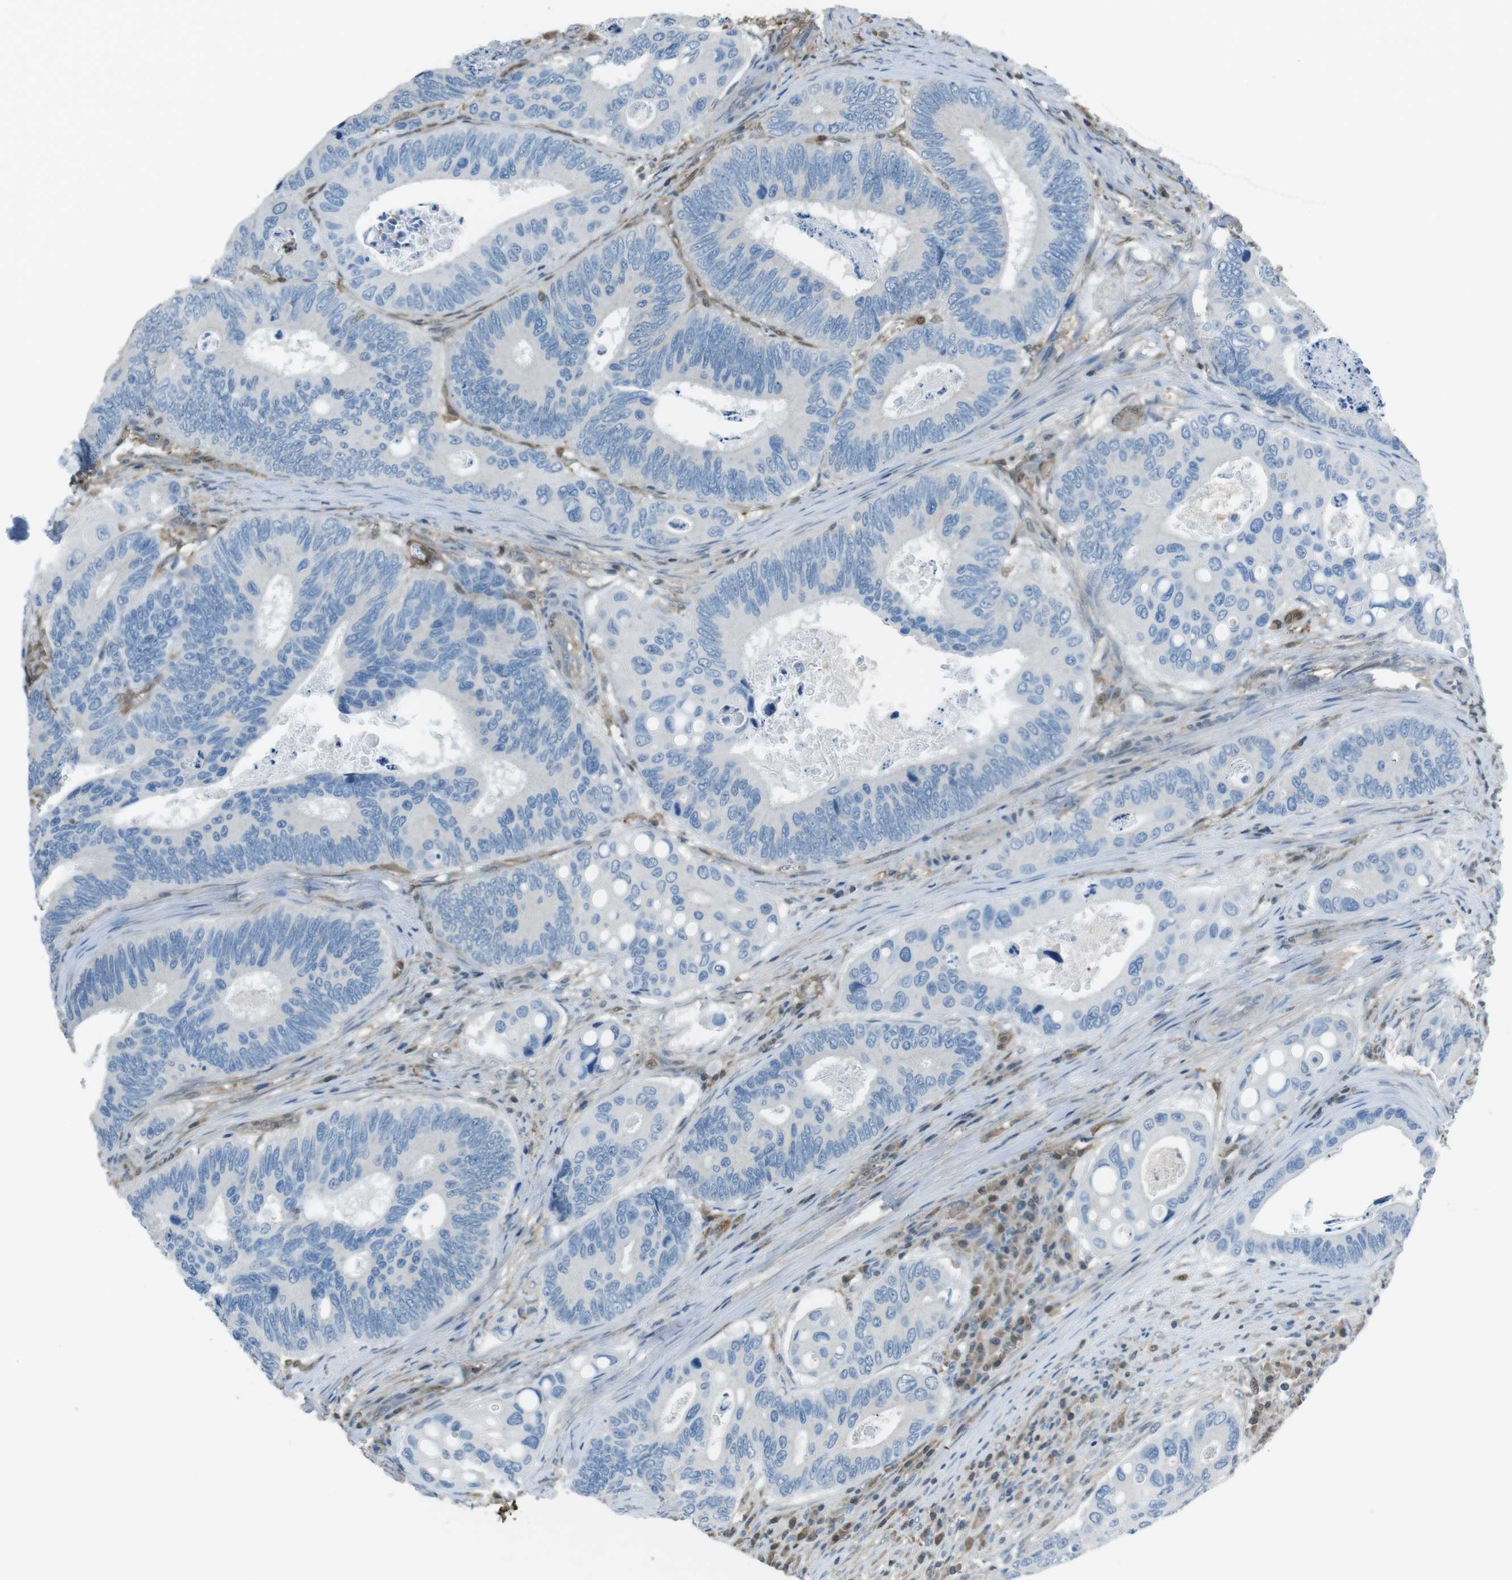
{"staining": {"intensity": "negative", "quantity": "none", "location": "none"}, "tissue": "colorectal cancer", "cell_type": "Tumor cells", "image_type": "cancer", "snomed": [{"axis": "morphology", "description": "Inflammation, NOS"}, {"axis": "morphology", "description": "Adenocarcinoma, NOS"}, {"axis": "topography", "description": "Colon"}], "caption": "This is an immunohistochemistry (IHC) micrograph of human colorectal adenocarcinoma. There is no expression in tumor cells.", "gene": "TWSG1", "patient": {"sex": "male", "age": 72}}